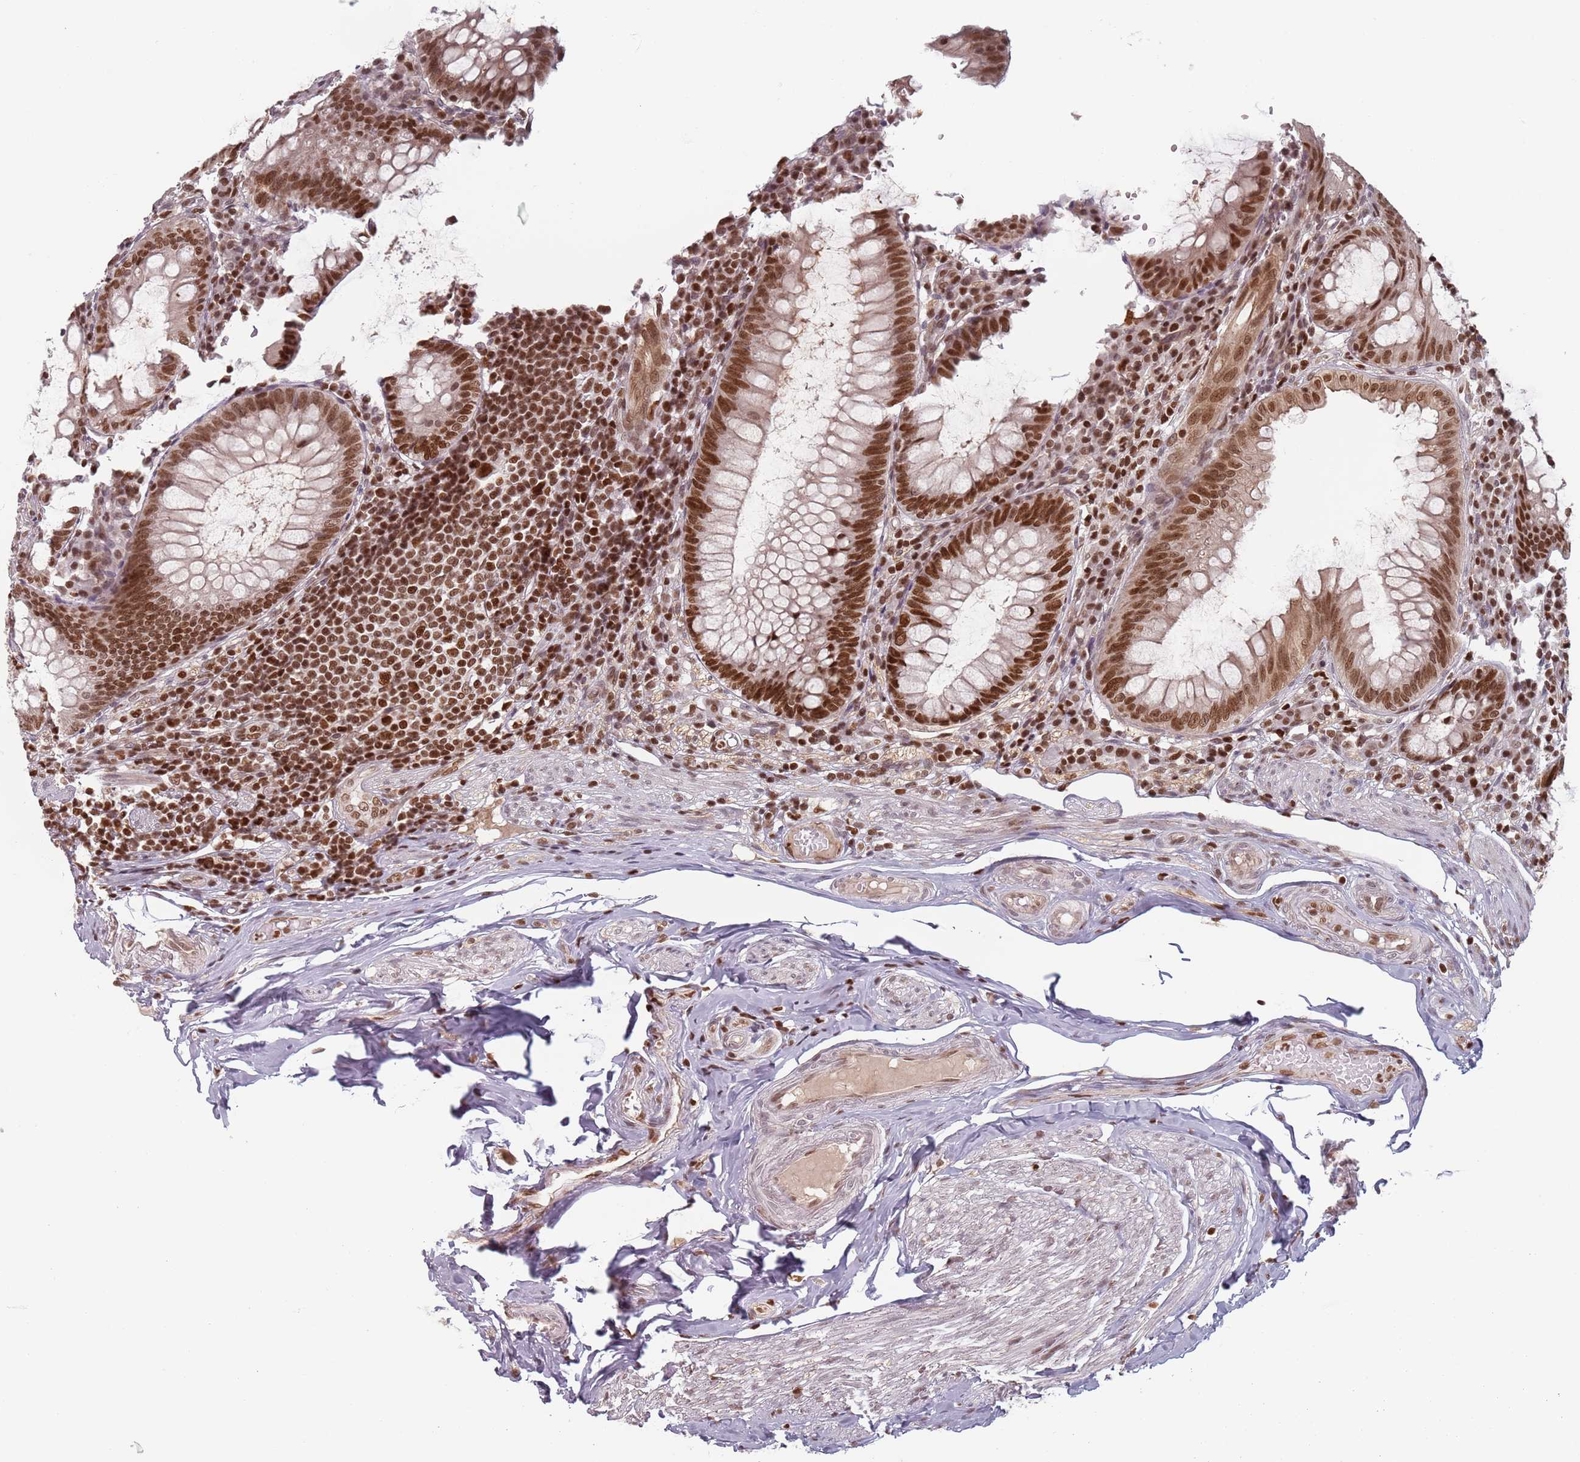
{"staining": {"intensity": "strong", "quantity": ">75%", "location": "nuclear"}, "tissue": "appendix", "cell_type": "Glandular cells", "image_type": "normal", "snomed": [{"axis": "morphology", "description": "Normal tissue, NOS"}, {"axis": "topography", "description": "Appendix"}], "caption": "Immunohistochemistry (DAB (3,3'-diaminobenzidine)) staining of benign appendix reveals strong nuclear protein staining in about >75% of glandular cells.", "gene": "NUP50", "patient": {"sex": "male", "age": 83}}